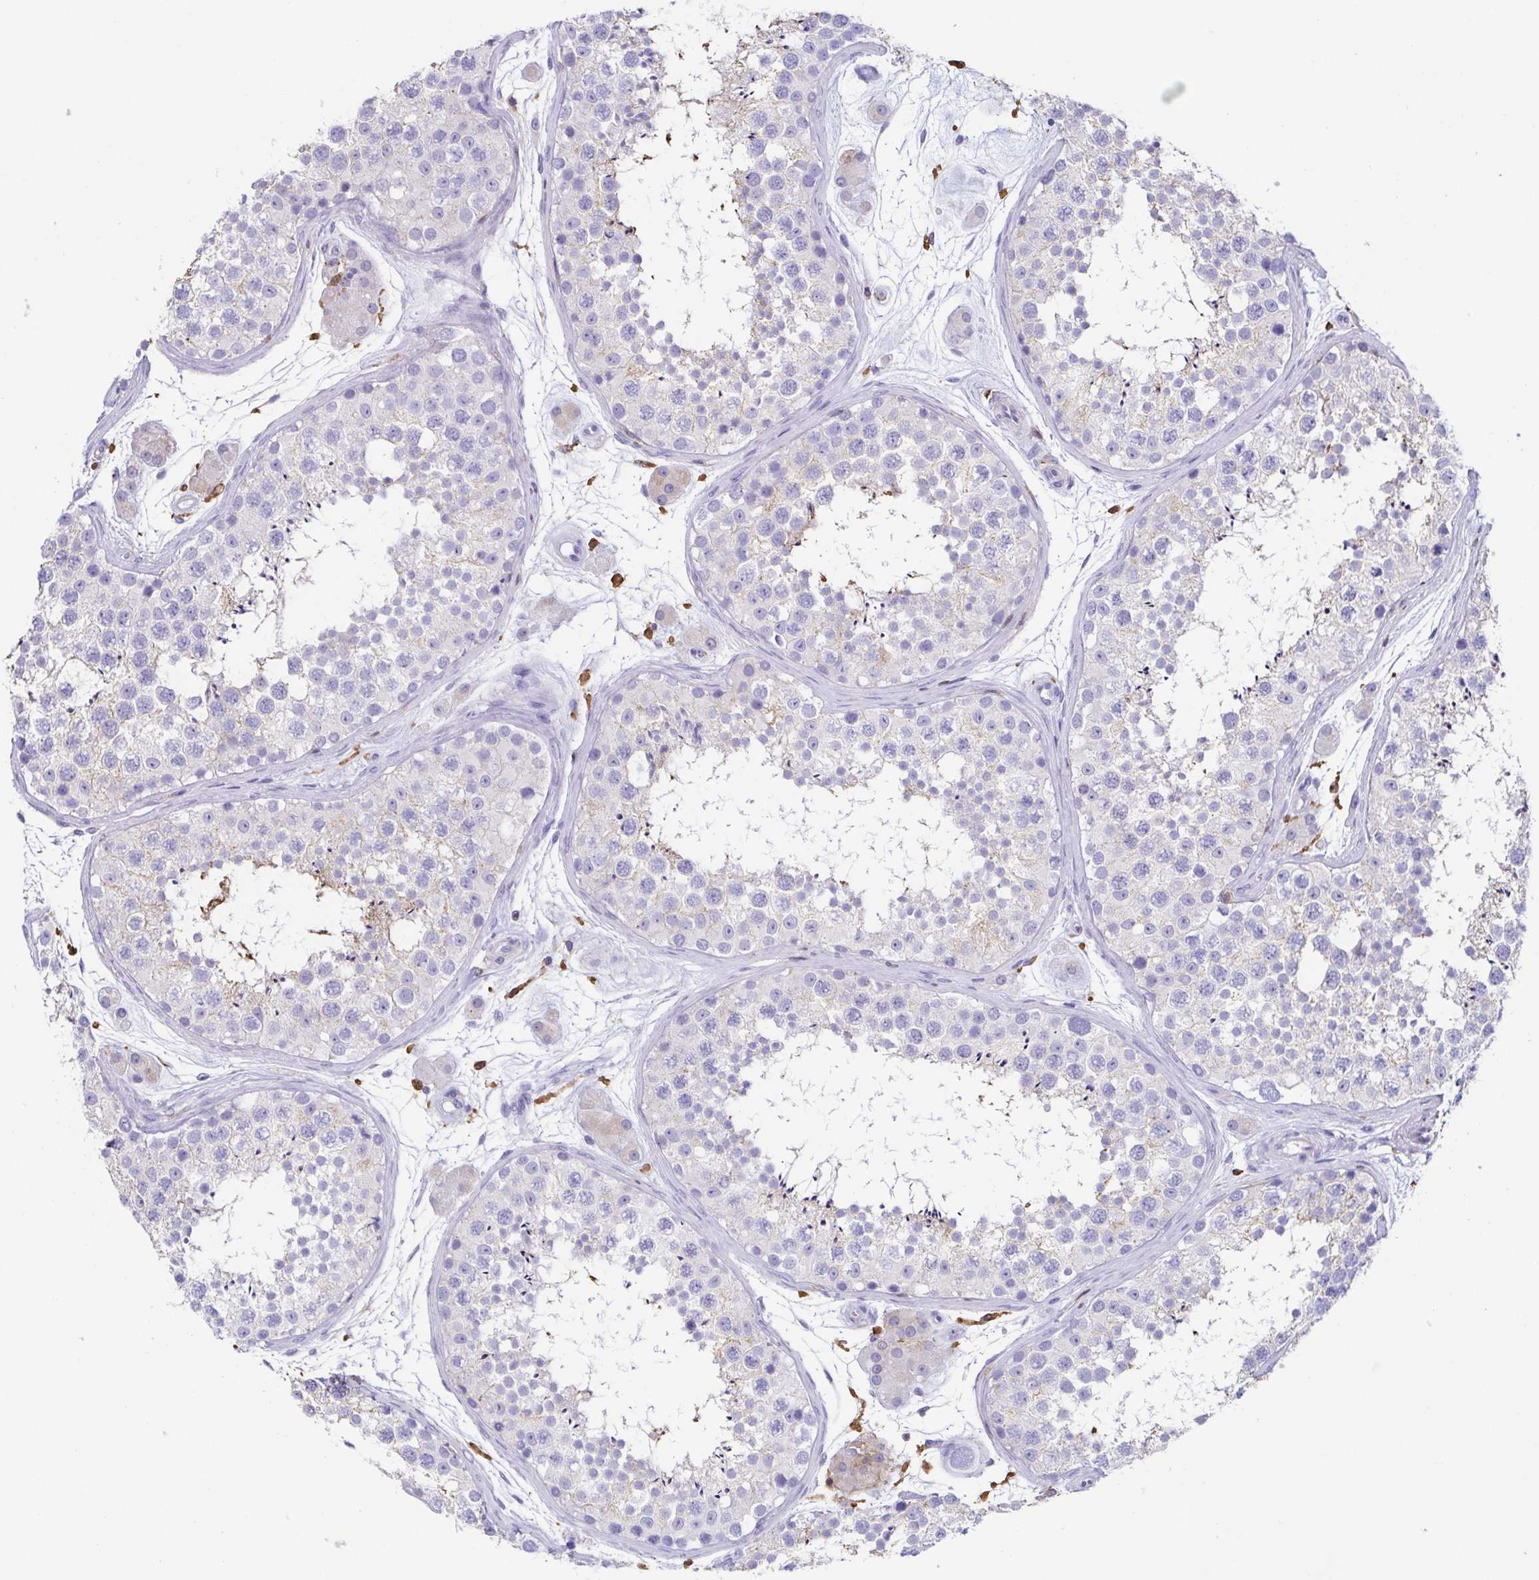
{"staining": {"intensity": "weak", "quantity": "<25%", "location": "cytoplasmic/membranous"}, "tissue": "testis", "cell_type": "Cells in seminiferous ducts", "image_type": "normal", "snomed": [{"axis": "morphology", "description": "Normal tissue, NOS"}, {"axis": "topography", "description": "Testis"}], "caption": "An image of testis stained for a protein demonstrates no brown staining in cells in seminiferous ducts. The staining is performed using DAB (3,3'-diaminobenzidine) brown chromogen with nuclei counter-stained in using hematoxylin.", "gene": "ANXA10", "patient": {"sex": "male", "age": 41}}